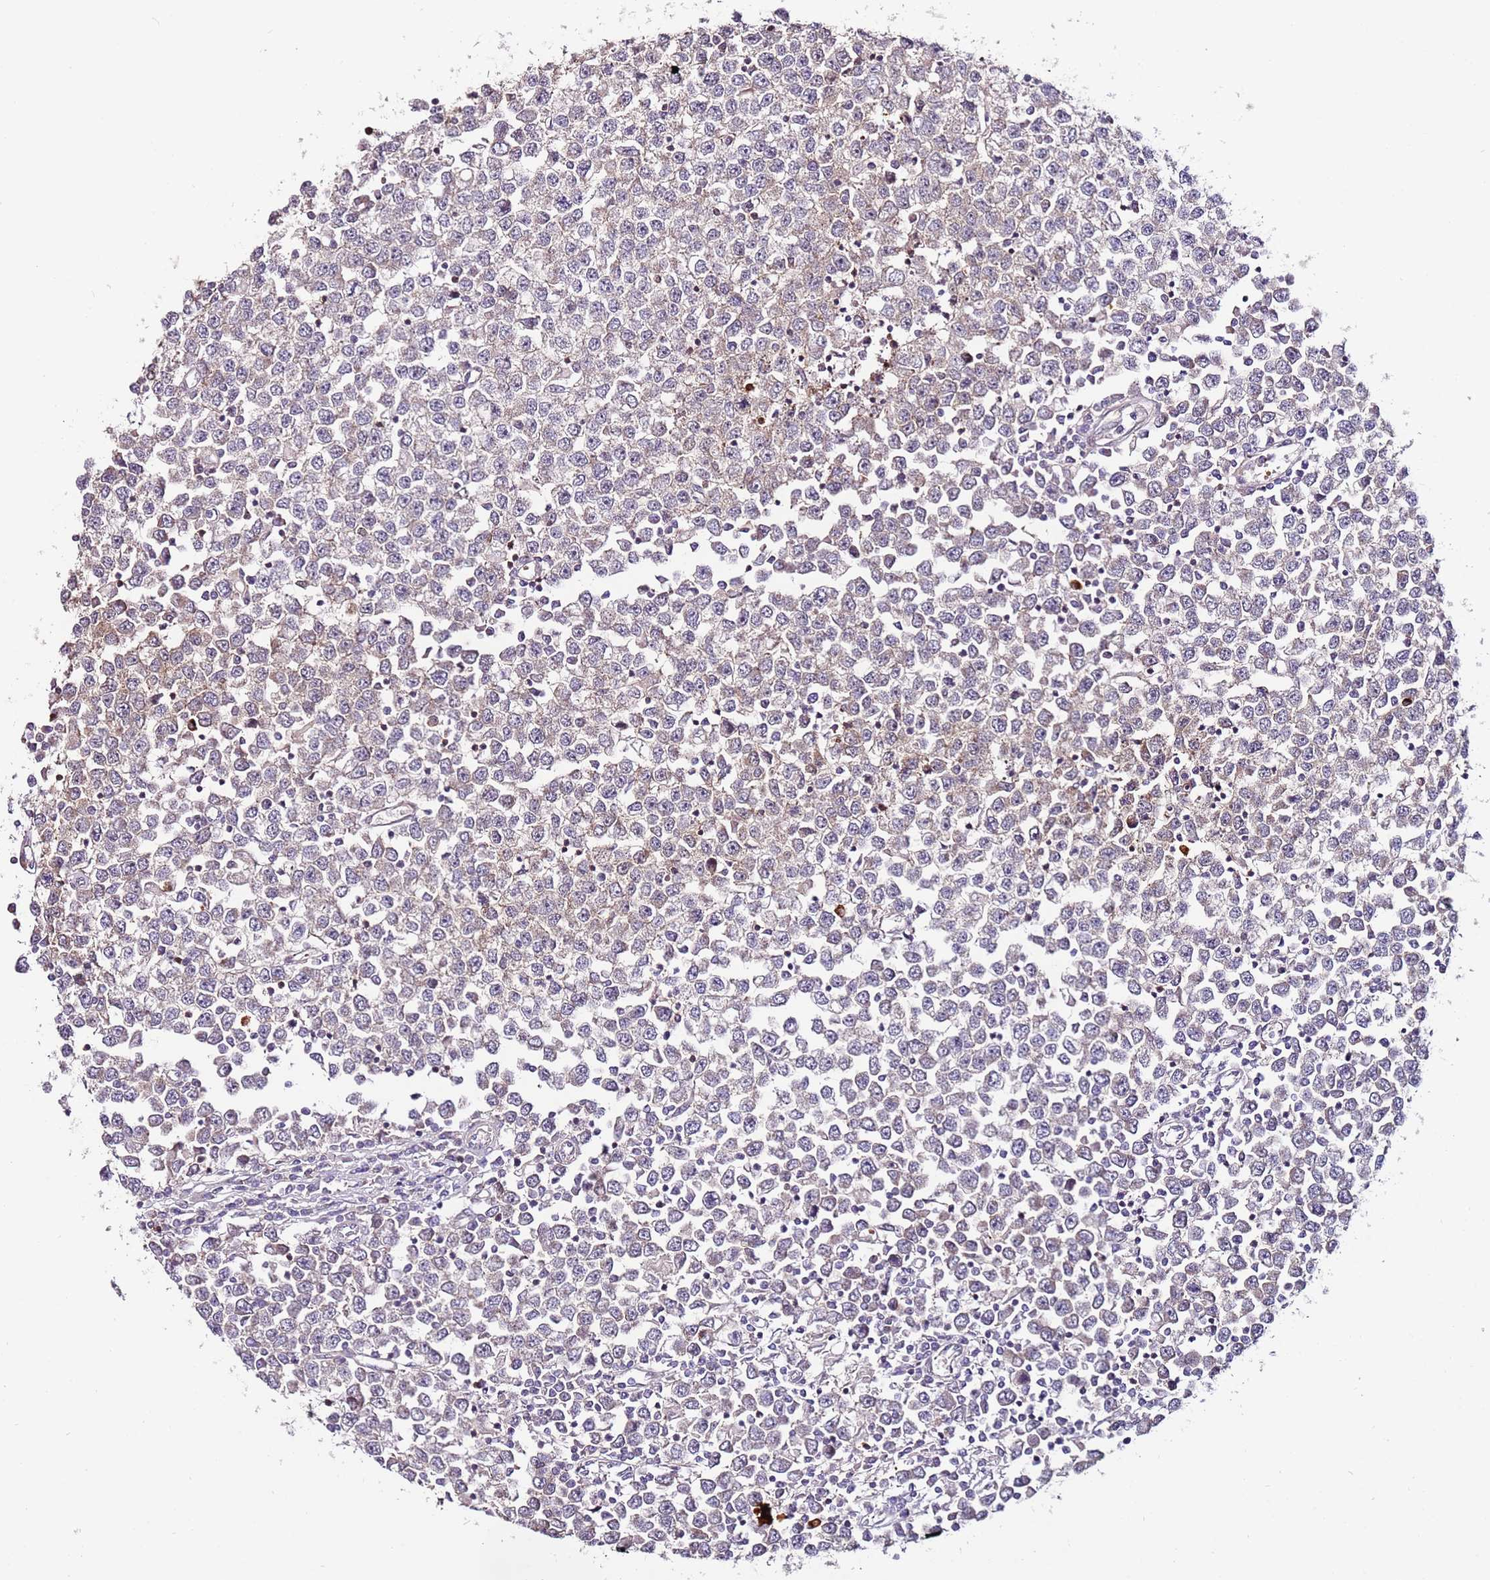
{"staining": {"intensity": "weak", "quantity": "<25%", "location": "cytoplasmic/membranous"}, "tissue": "testis cancer", "cell_type": "Tumor cells", "image_type": "cancer", "snomed": [{"axis": "morphology", "description": "Seminoma, NOS"}, {"axis": "topography", "description": "Testis"}], "caption": "An immunohistochemistry photomicrograph of testis cancer is shown. There is no staining in tumor cells of testis cancer.", "gene": "MTG2", "patient": {"sex": "male", "age": 65}}